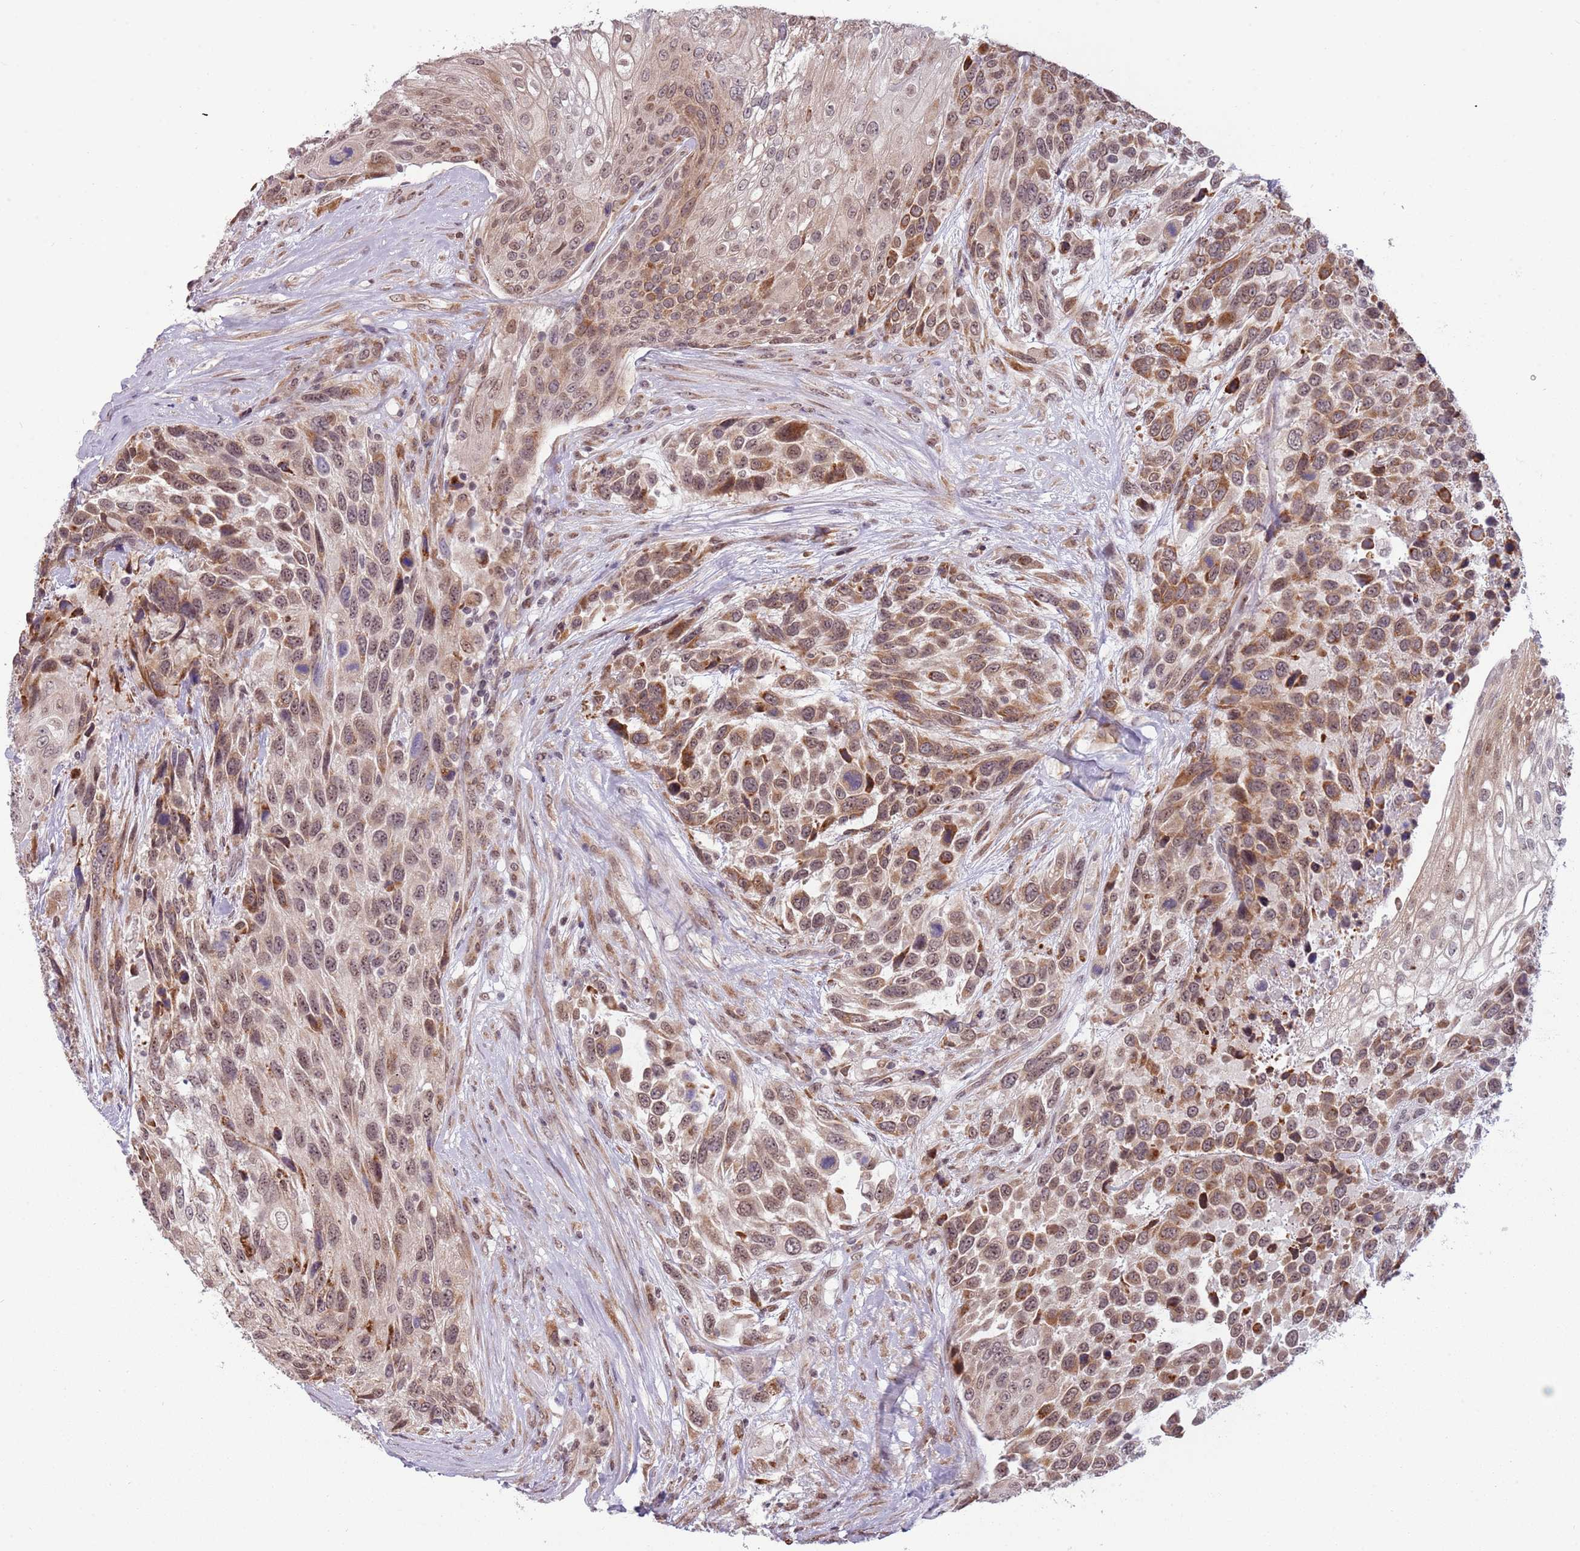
{"staining": {"intensity": "moderate", "quantity": ">75%", "location": "cytoplasmic/membranous,nuclear"}, "tissue": "urothelial cancer", "cell_type": "Tumor cells", "image_type": "cancer", "snomed": [{"axis": "morphology", "description": "Urothelial carcinoma, High grade"}, {"axis": "topography", "description": "Urinary bladder"}], "caption": "Moderate cytoplasmic/membranous and nuclear protein expression is seen in approximately >75% of tumor cells in high-grade urothelial carcinoma.", "gene": "BARD1", "patient": {"sex": "female", "age": 70}}